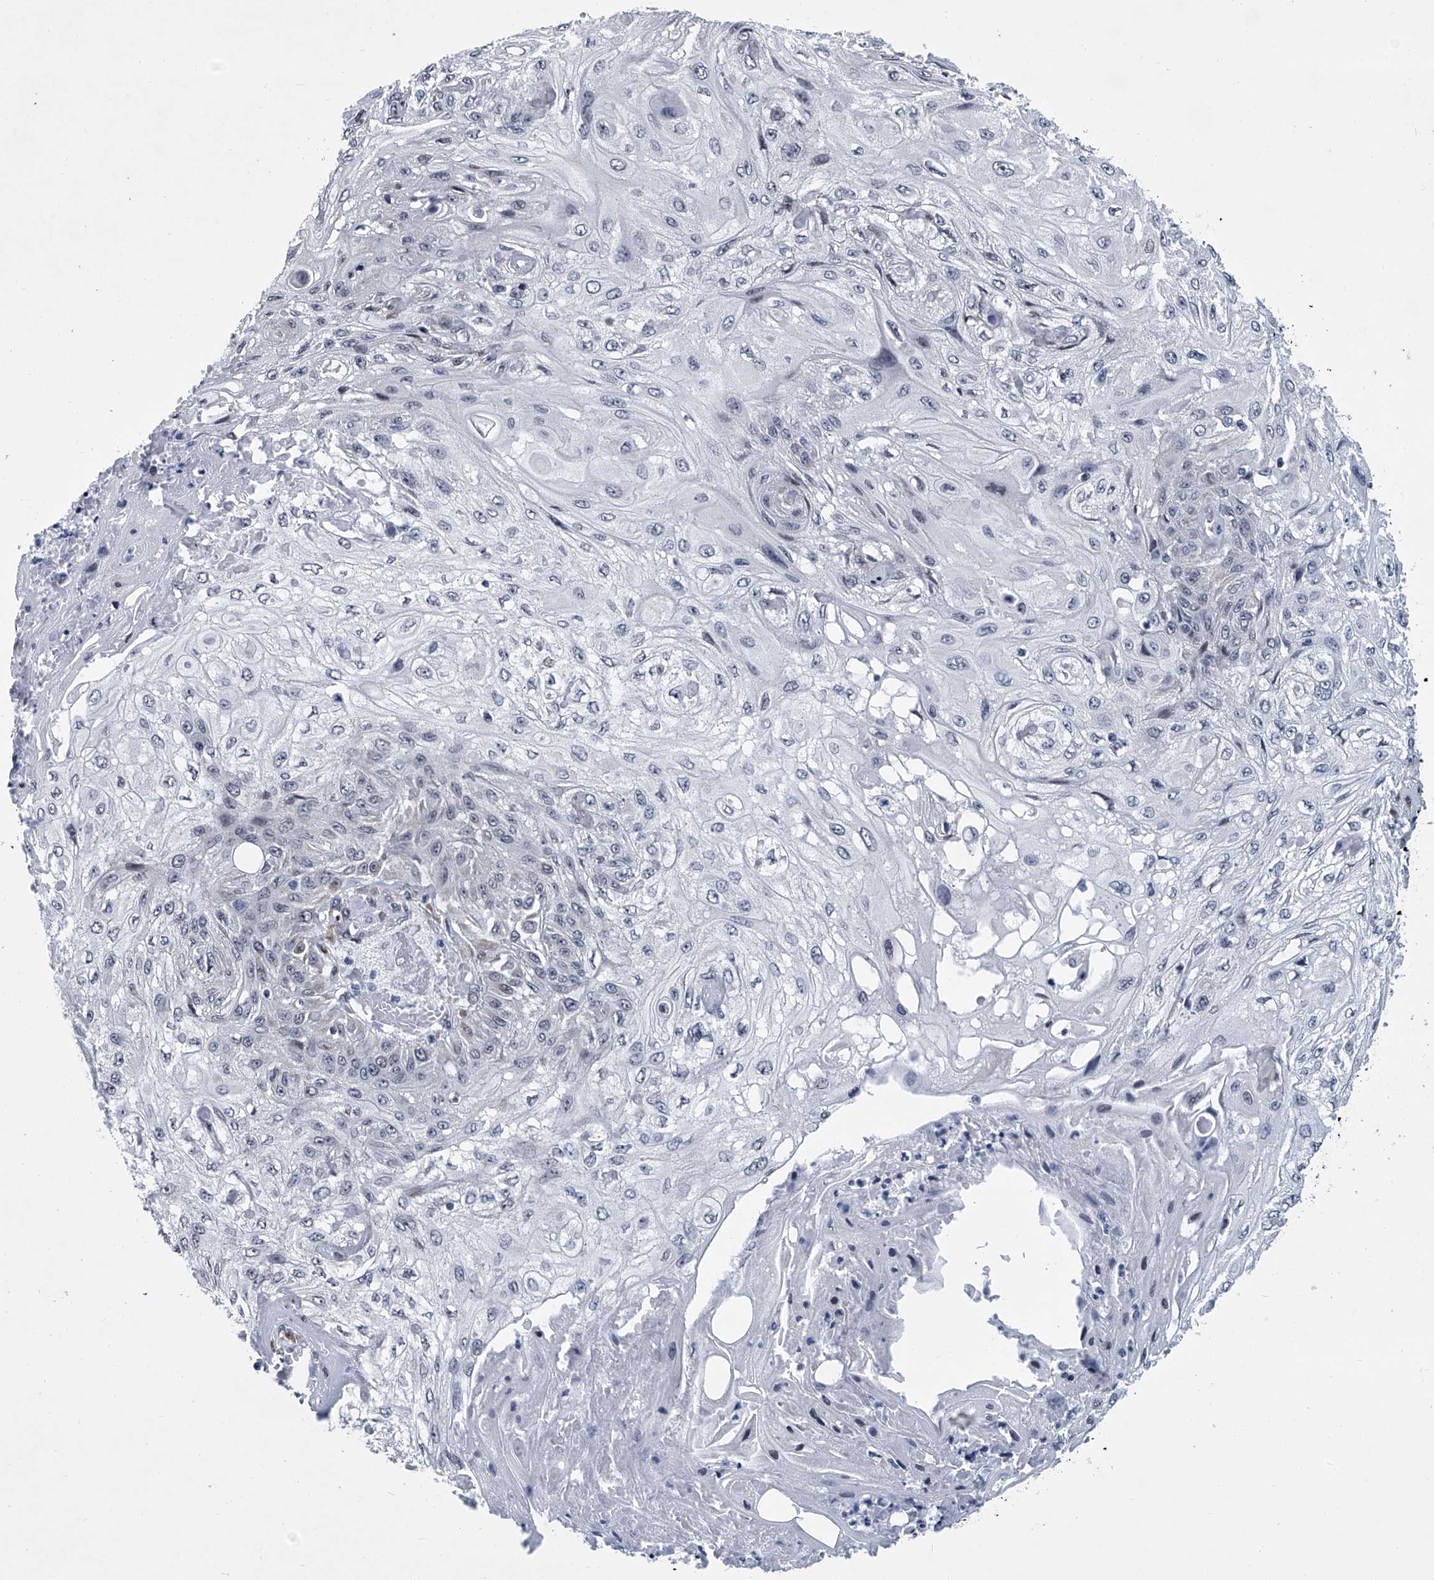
{"staining": {"intensity": "negative", "quantity": "none", "location": "none"}, "tissue": "skin cancer", "cell_type": "Tumor cells", "image_type": "cancer", "snomed": [{"axis": "morphology", "description": "Squamous cell carcinoma, NOS"}, {"axis": "morphology", "description": "Squamous cell carcinoma, metastatic, NOS"}, {"axis": "topography", "description": "Skin"}, {"axis": "topography", "description": "Lymph node"}], "caption": "A high-resolution micrograph shows immunohistochemistry staining of squamous cell carcinoma (skin), which exhibits no significant positivity in tumor cells.", "gene": "PPP2R5D", "patient": {"sex": "male", "age": 75}}